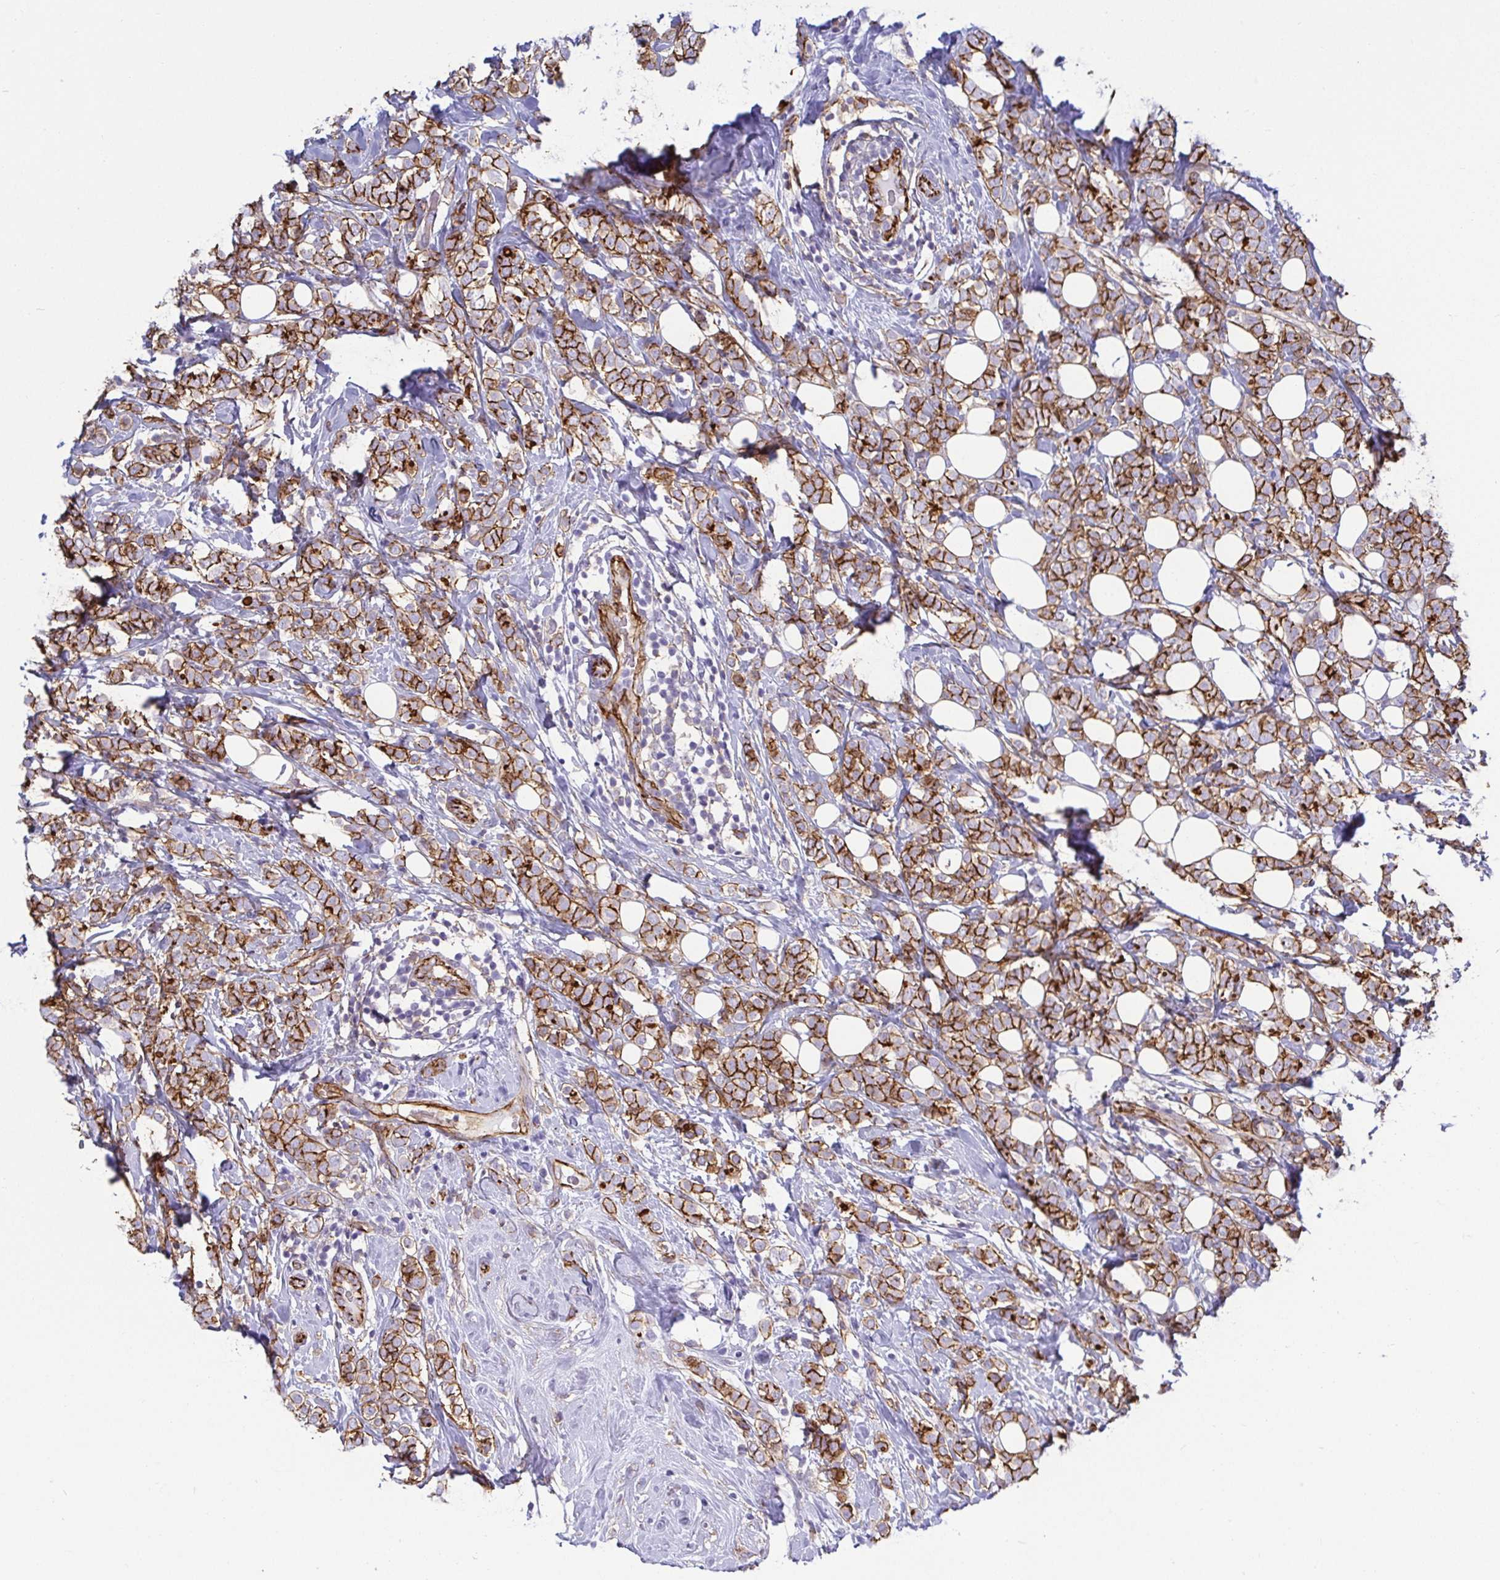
{"staining": {"intensity": "moderate", "quantity": ">75%", "location": "cytoplasmic/membranous"}, "tissue": "breast cancer", "cell_type": "Tumor cells", "image_type": "cancer", "snomed": [{"axis": "morphology", "description": "Lobular carcinoma"}, {"axis": "topography", "description": "Breast"}], "caption": "The immunohistochemical stain shows moderate cytoplasmic/membranous staining in tumor cells of breast cancer tissue.", "gene": "LIMA1", "patient": {"sex": "female", "age": 49}}